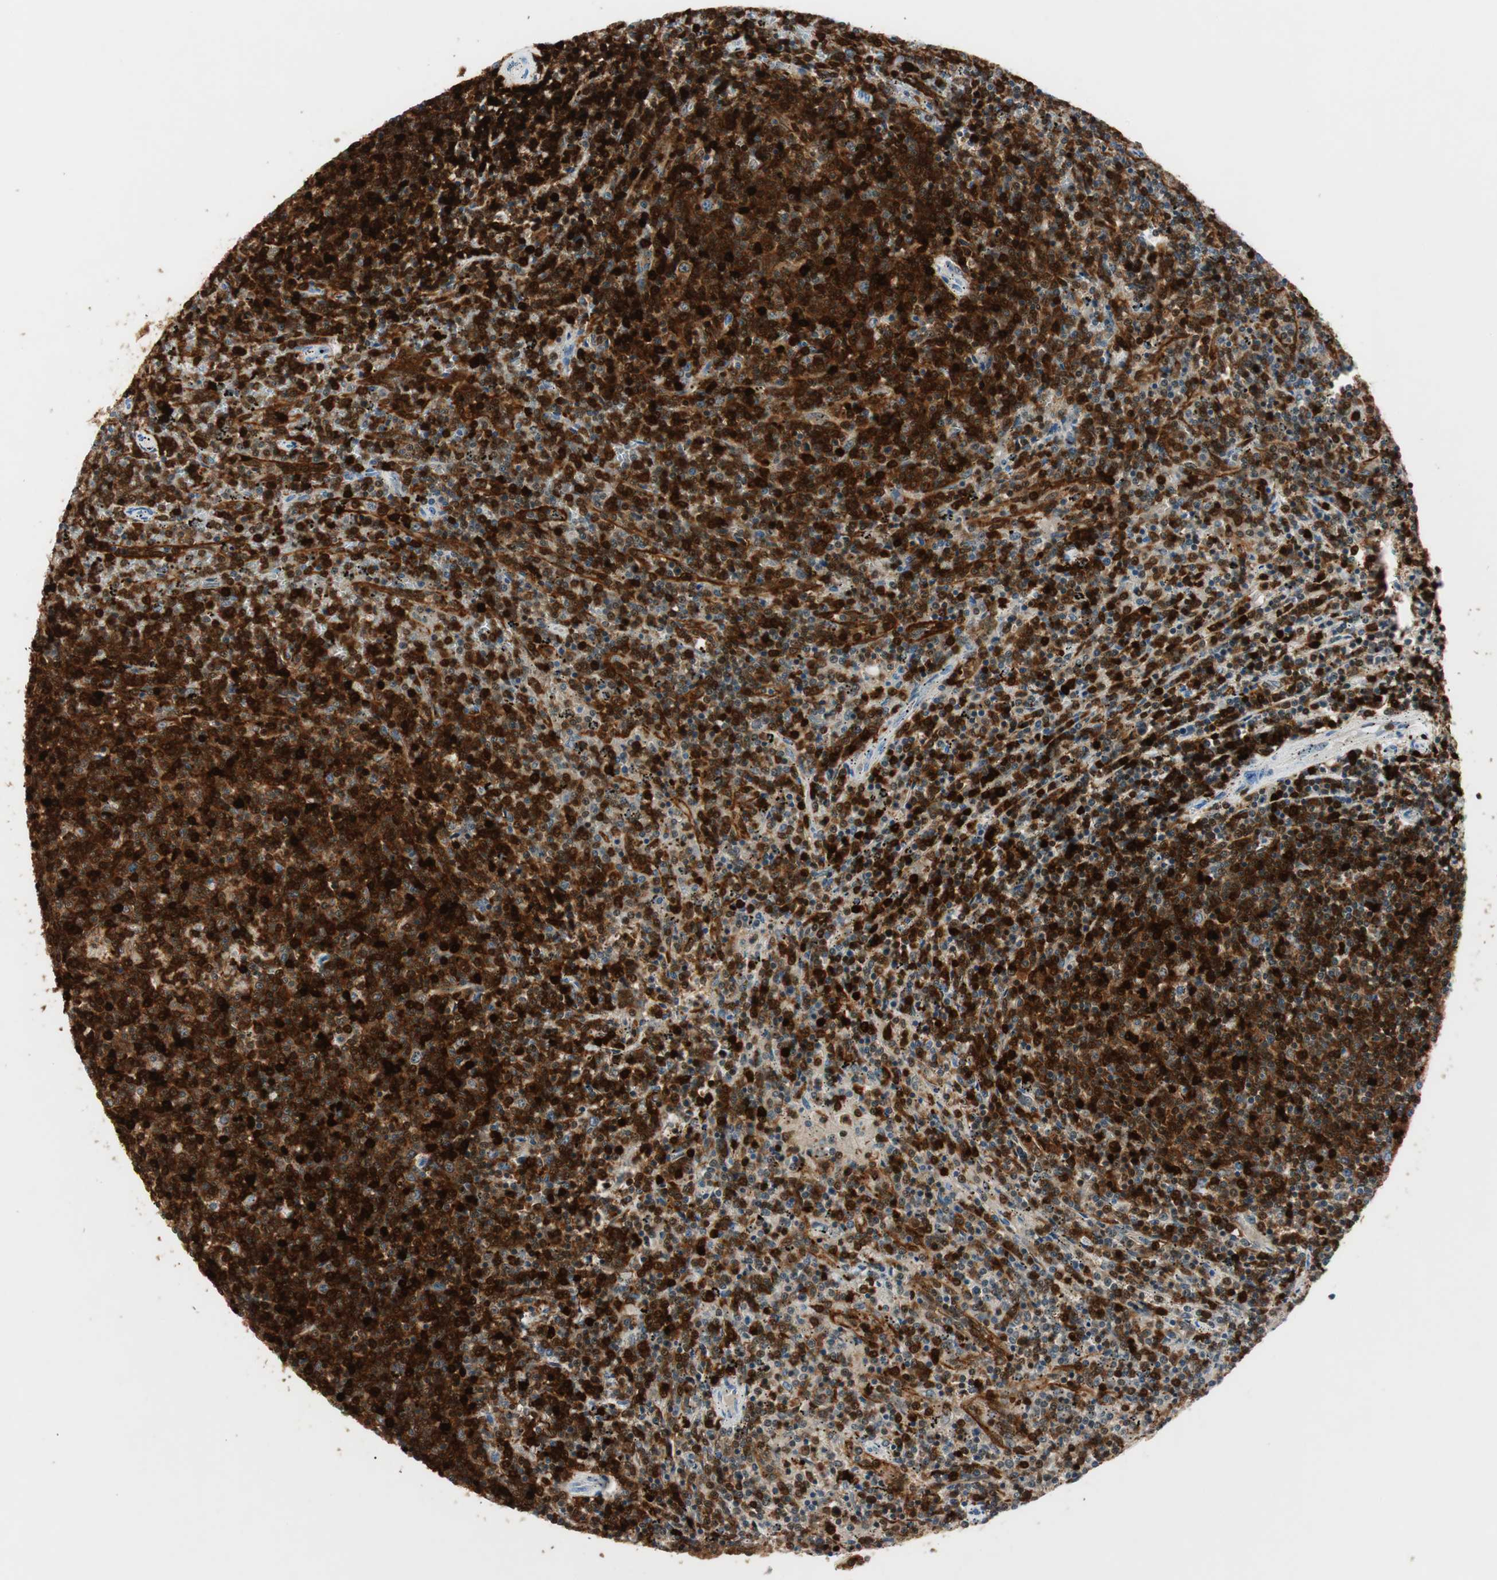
{"staining": {"intensity": "strong", "quantity": ">75%", "location": "cytoplasmic/membranous,nuclear"}, "tissue": "lymphoma", "cell_type": "Tumor cells", "image_type": "cancer", "snomed": [{"axis": "morphology", "description": "Malignant lymphoma, non-Hodgkin's type, Low grade"}, {"axis": "topography", "description": "Spleen"}], "caption": "Lymphoma stained with DAB immunohistochemistry reveals high levels of strong cytoplasmic/membranous and nuclear positivity in approximately >75% of tumor cells.", "gene": "COTL1", "patient": {"sex": "female", "age": 50}}